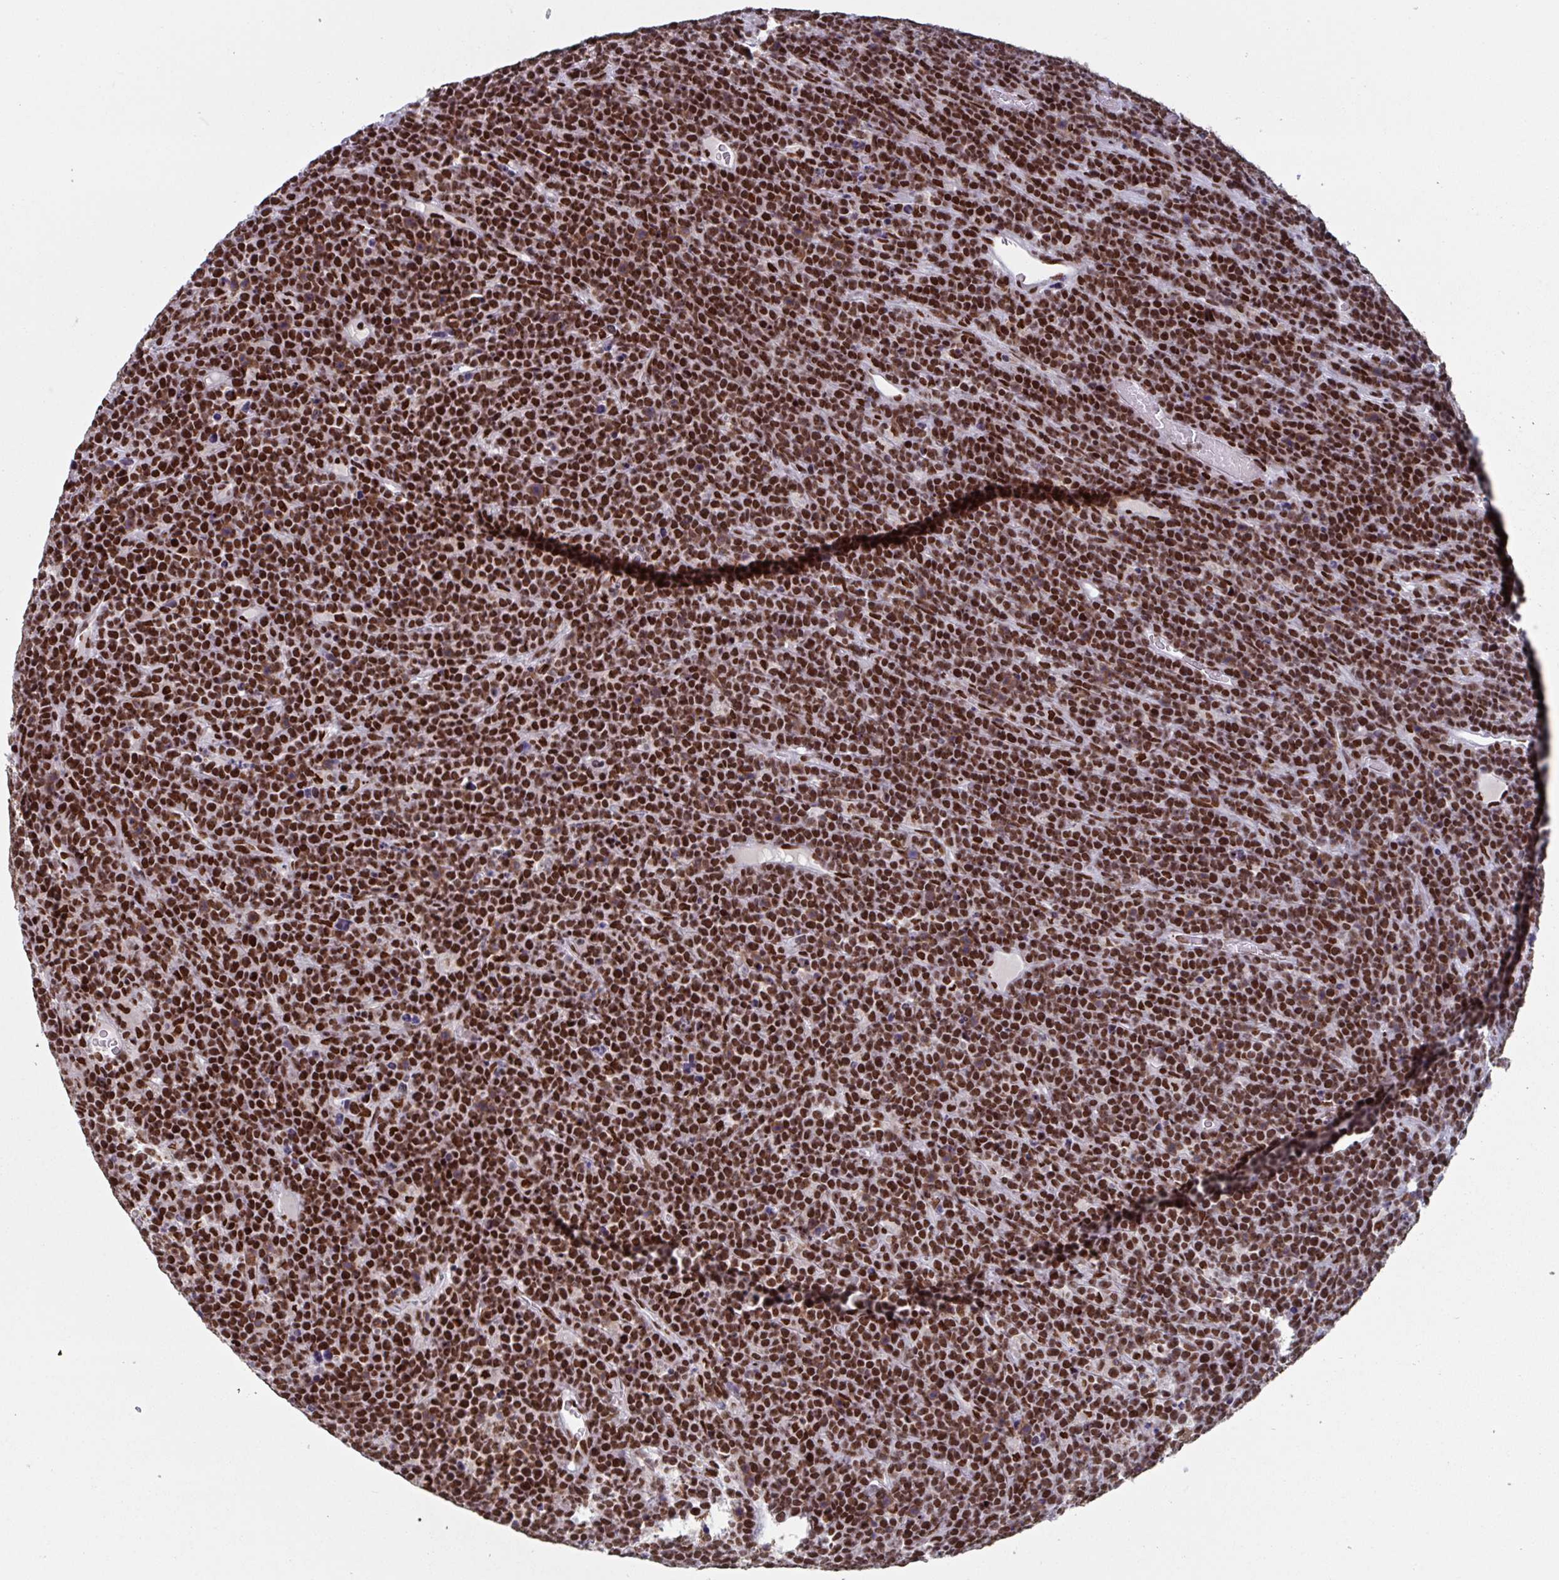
{"staining": {"intensity": "strong", "quantity": ">75%", "location": "nuclear"}, "tissue": "lymphoma", "cell_type": "Tumor cells", "image_type": "cancer", "snomed": [{"axis": "morphology", "description": "Malignant lymphoma, non-Hodgkin's type, High grade"}, {"axis": "topography", "description": "Ovary"}], "caption": "Immunohistochemistry (DAB (3,3'-diaminobenzidine)) staining of lymphoma reveals strong nuclear protein staining in about >75% of tumor cells. (Brightfield microscopy of DAB IHC at high magnification).", "gene": "ZNF607", "patient": {"sex": "female", "age": 56}}